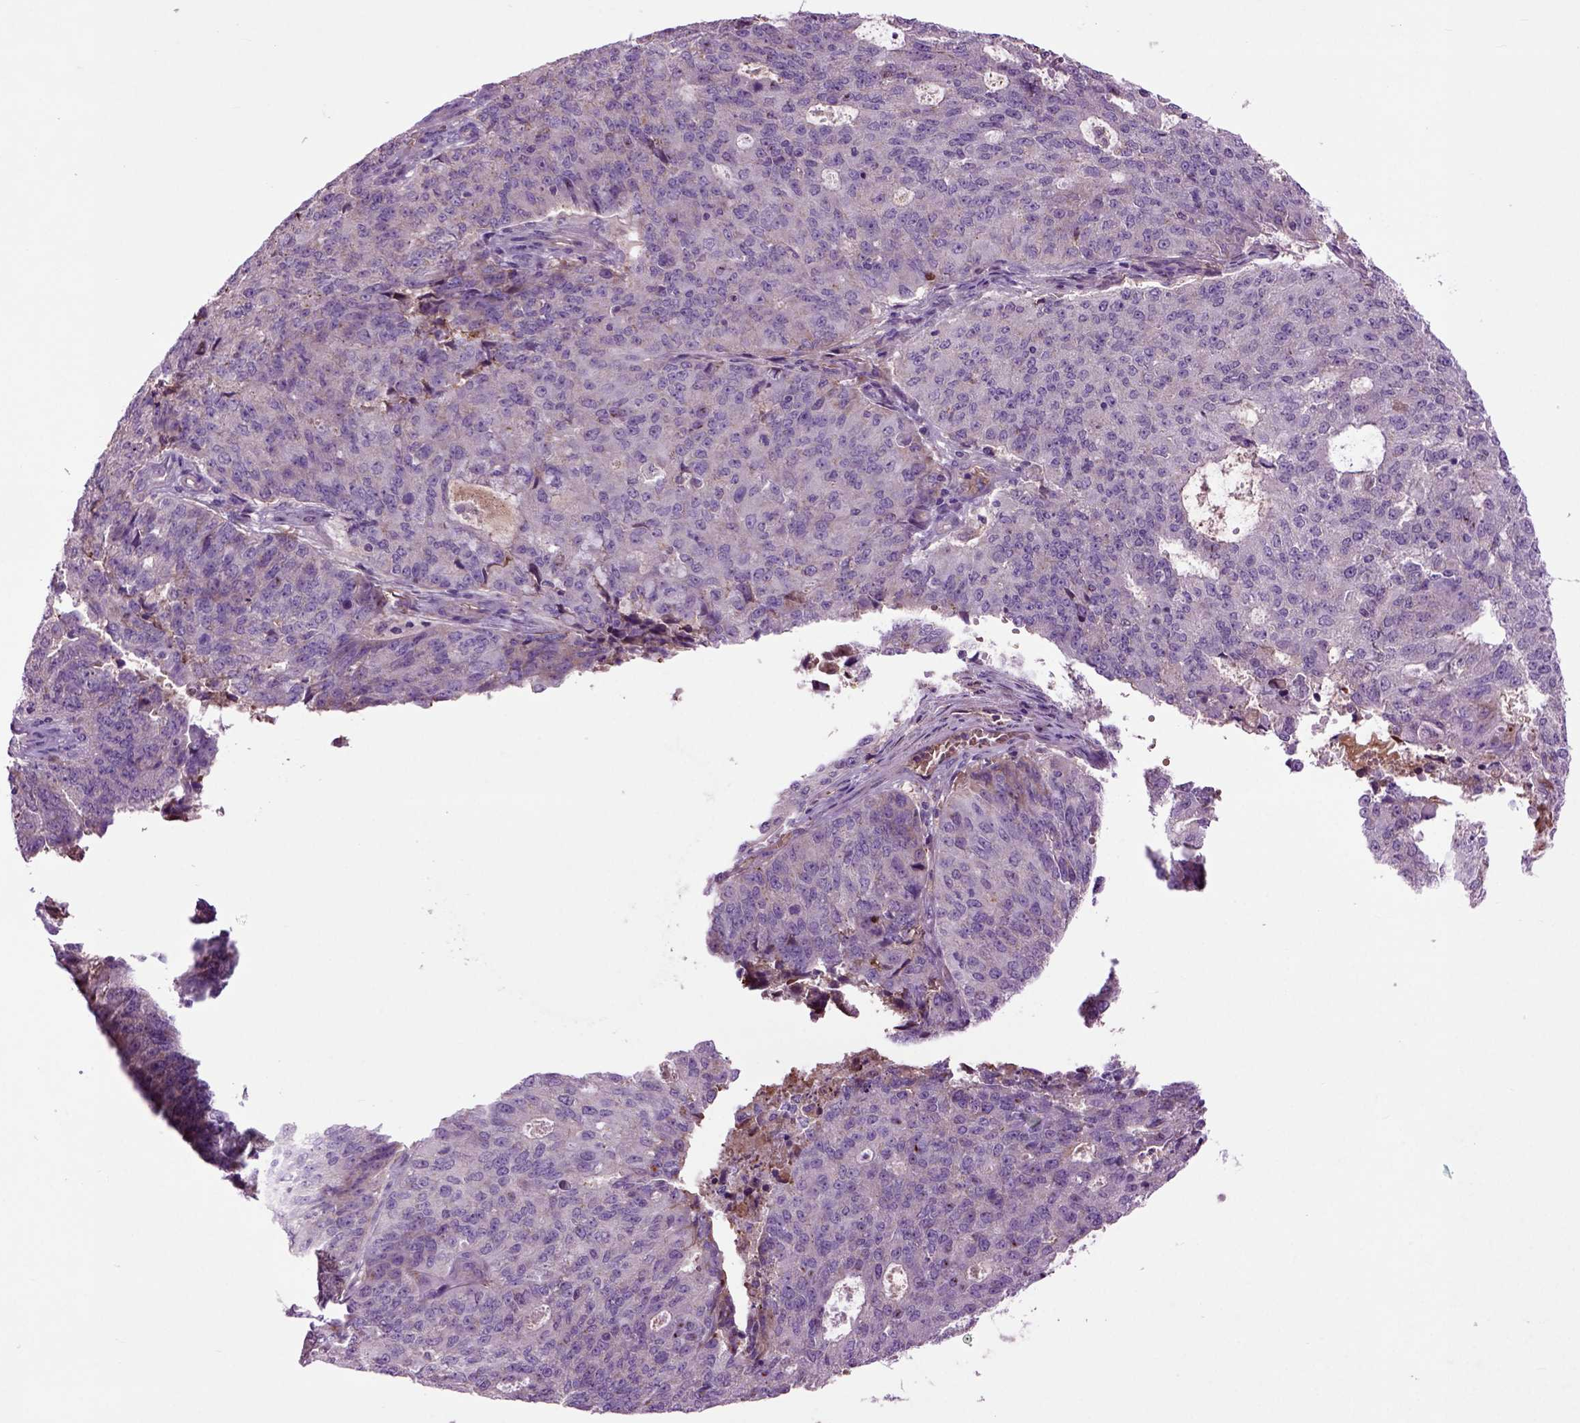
{"staining": {"intensity": "negative", "quantity": "none", "location": "none"}, "tissue": "endometrial cancer", "cell_type": "Tumor cells", "image_type": "cancer", "snomed": [{"axis": "morphology", "description": "Adenocarcinoma, NOS"}, {"axis": "topography", "description": "Endometrium"}], "caption": "Endometrial cancer was stained to show a protein in brown. There is no significant positivity in tumor cells.", "gene": "SPON1", "patient": {"sex": "female", "age": 82}}